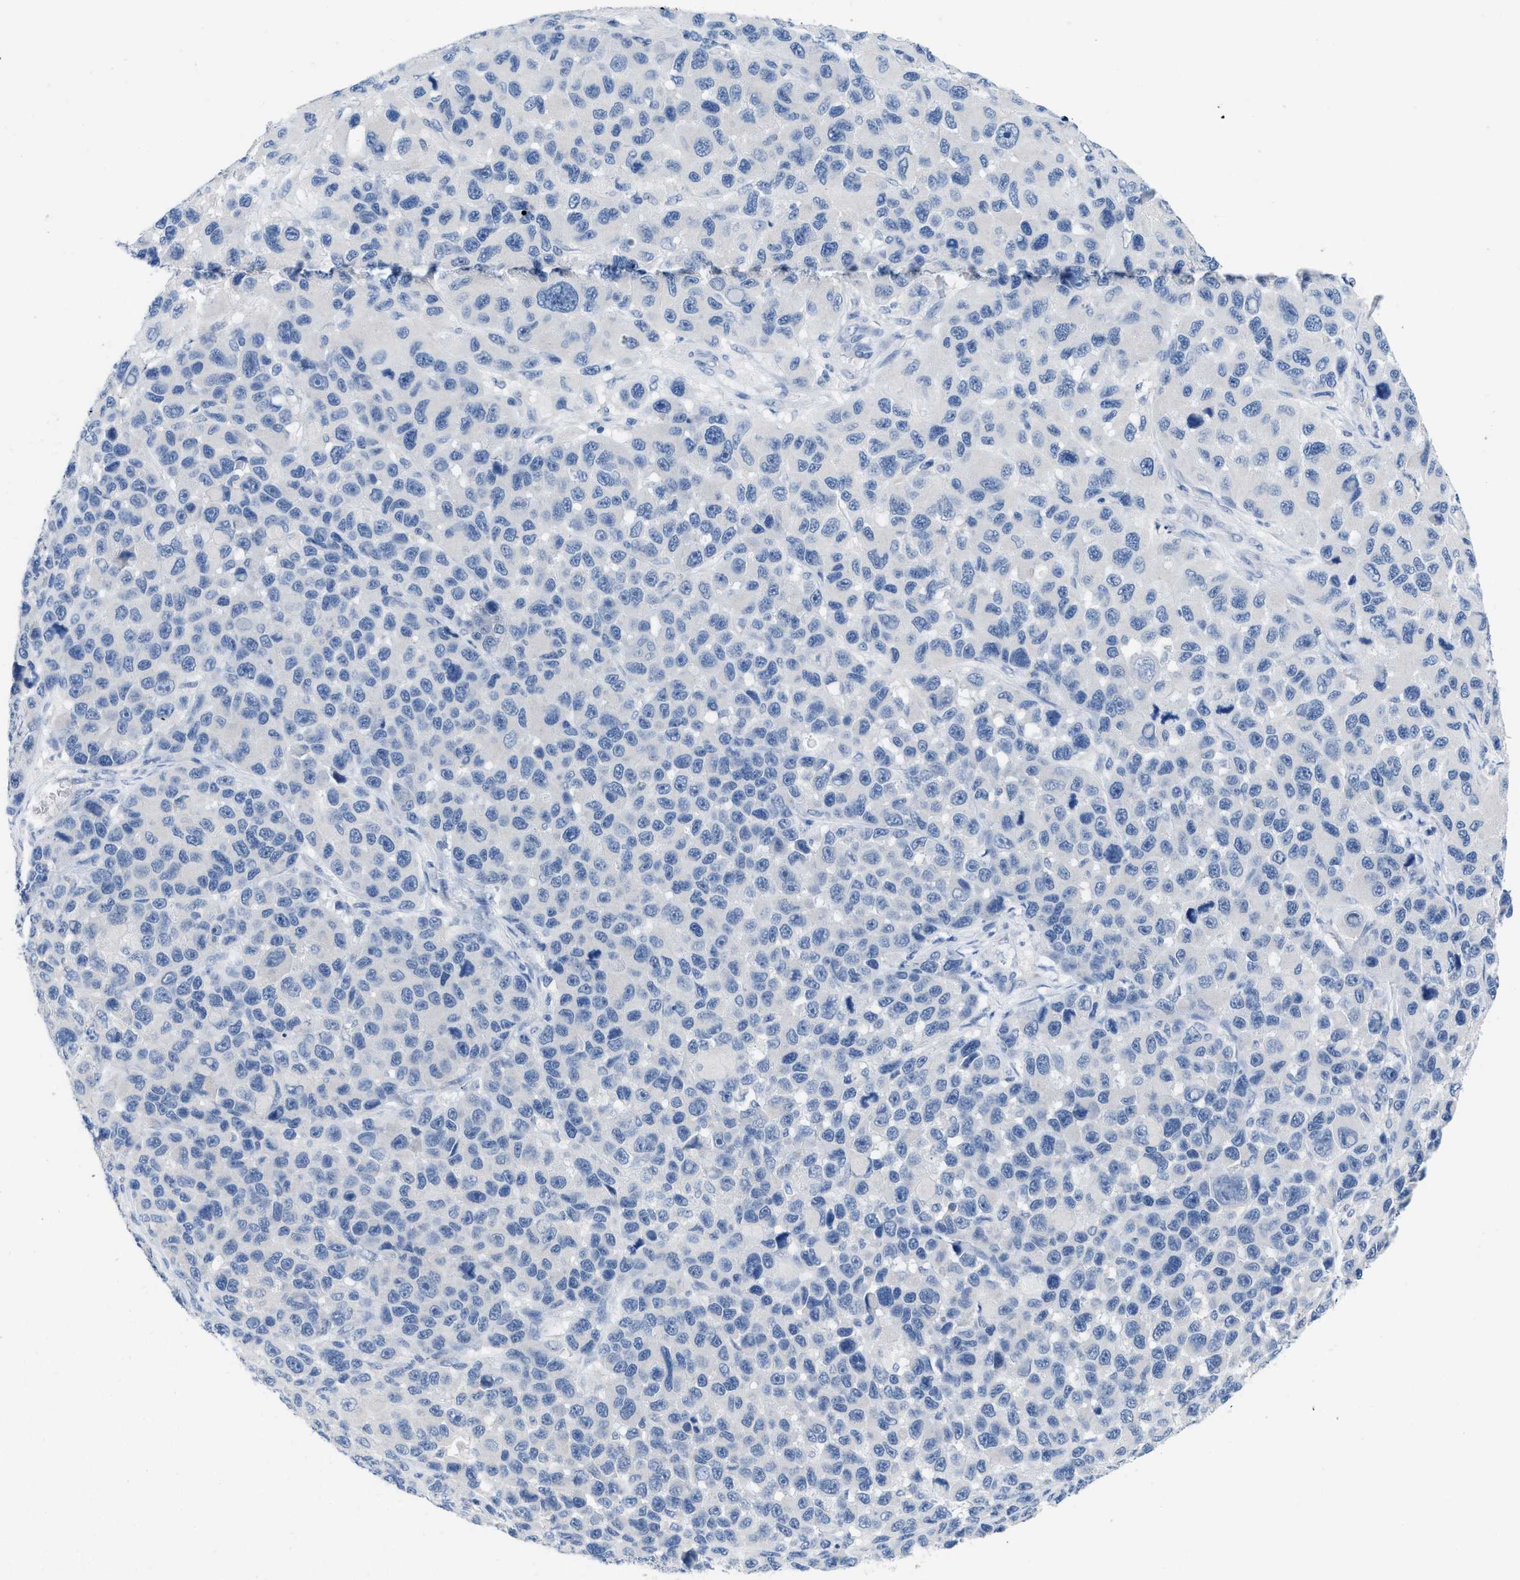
{"staining": {"intensity": "negative", "quantity": "none", "location": "none"}, "tissue": "melanoma", "cell_type": "Tumor cells", "image_type": "cancer", "snomed": [{"axis": "morphology", "description": "Malignant melanoma, NOS"}, {"axis": "topography", "description": "Skin"}], "caption": "Tumor cells show no significant protein staining in malignant melanoma.", "gene": "PYY", "patient": {"sex": "male", "age": 53}}